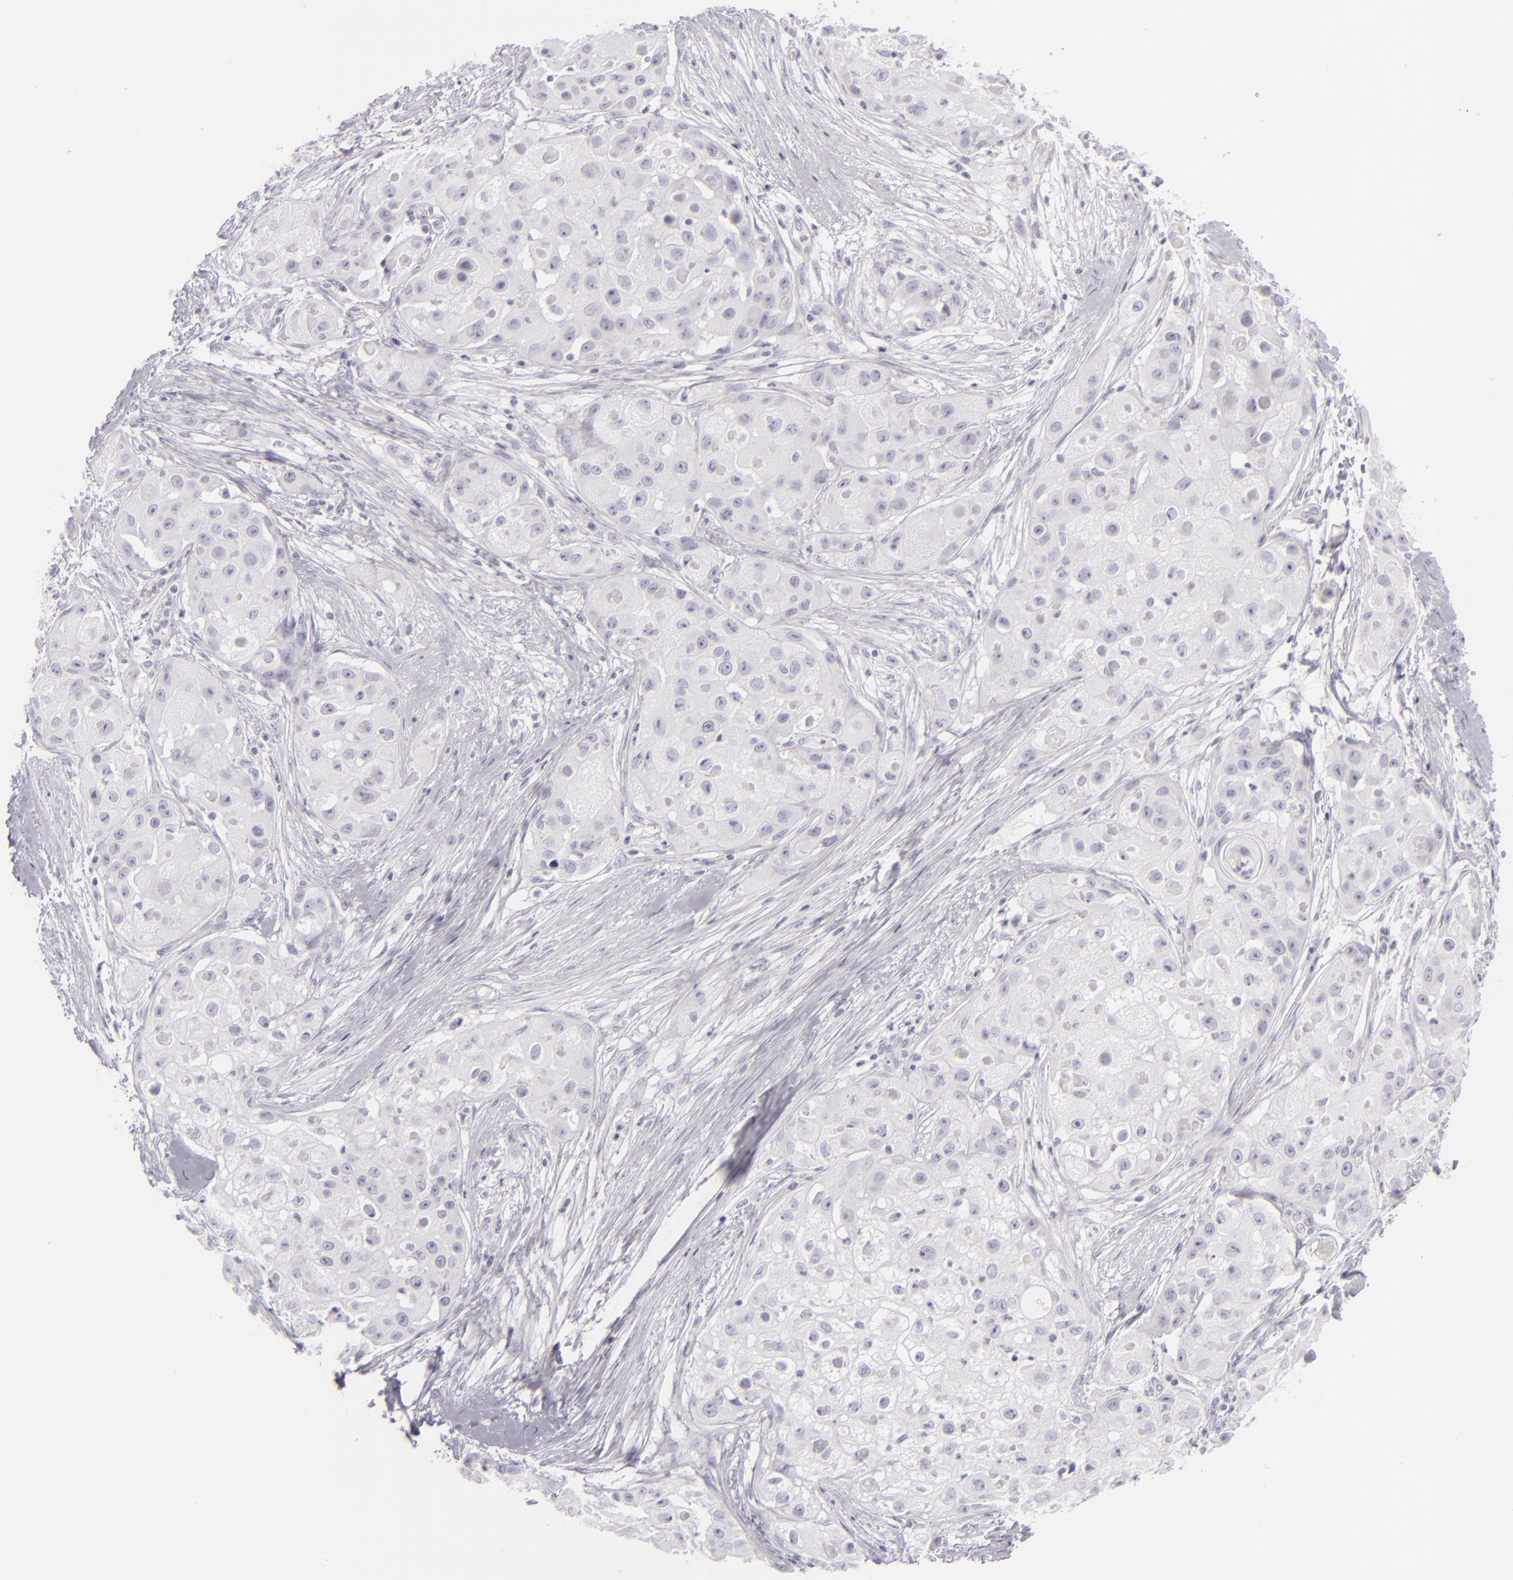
{"staining": {"intensity": "negative", "quantity": "none", "location": "none"}, "tissue": "skin cancer", "cell_type": "Tumor cells", "image_type": "cancer", "snomed": [{"axis": "morphology", "description": "Squamous cell carcinoma, NOS"}, {"axis": "topography", "description": "Skin"}], "caption": "Immunohistochemistry micrograph of neoplastic tissue: human skin cancer (squamous cell carcinoma) stained with DAB (3,3'-diaminobenzidine) reveals no significant protein staining in tumor cells. (DAB (3,3'-diaminobenzidine) immunohistochemistry visualized using brightfield microscopy, high magnification).", "gene": "CDX2", "patient": {"sex": "female", "age": 57}}